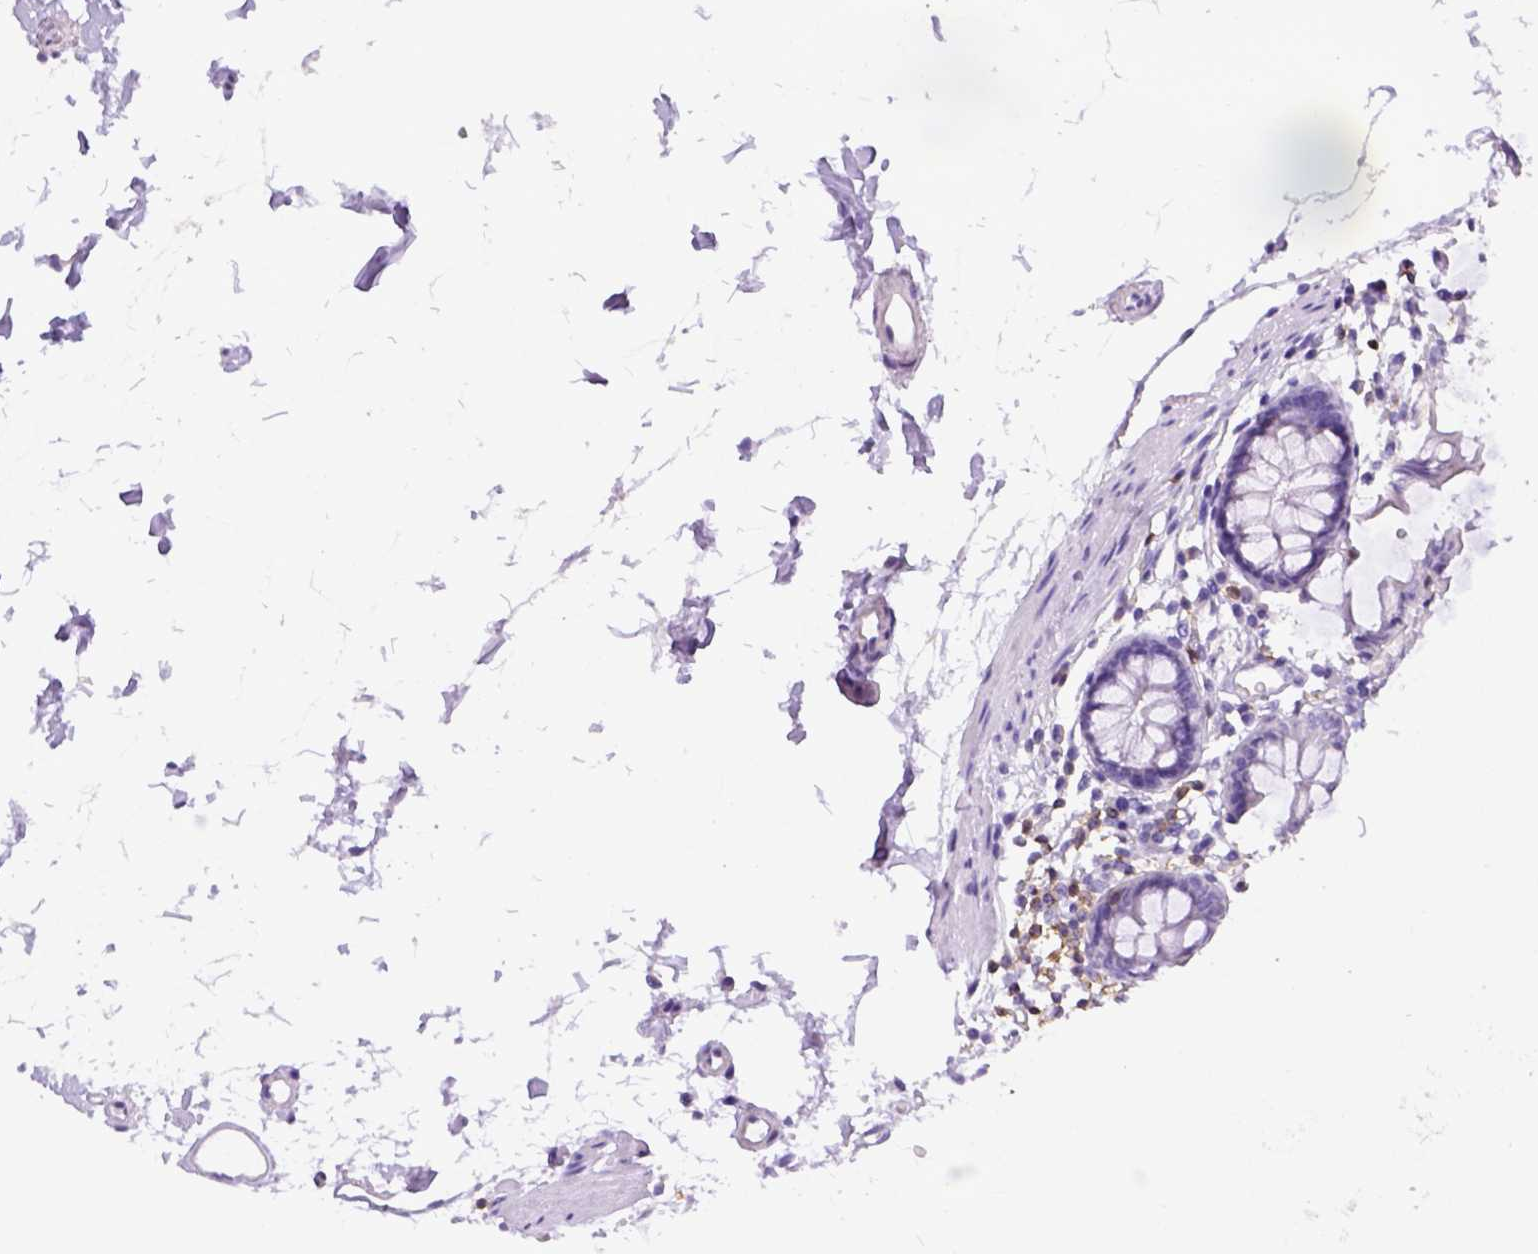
{"staining": {"intensity": "negative", "quantity": "none", "location": "none"}, "tissue": "colon", "cell_type": "Endothelial cells", "image_type": "normal", "snomed": [{"axis": "morphology", "description": "Normal tissue, NOS"}, {"axis": "topography", "description": "Colon"}], "caption": "Immunohistochemical staining of normal human colon shows no significant staining in endothelial cells.", "gene": "CD3E", "patient": {"sex": "female", "age": 84}}